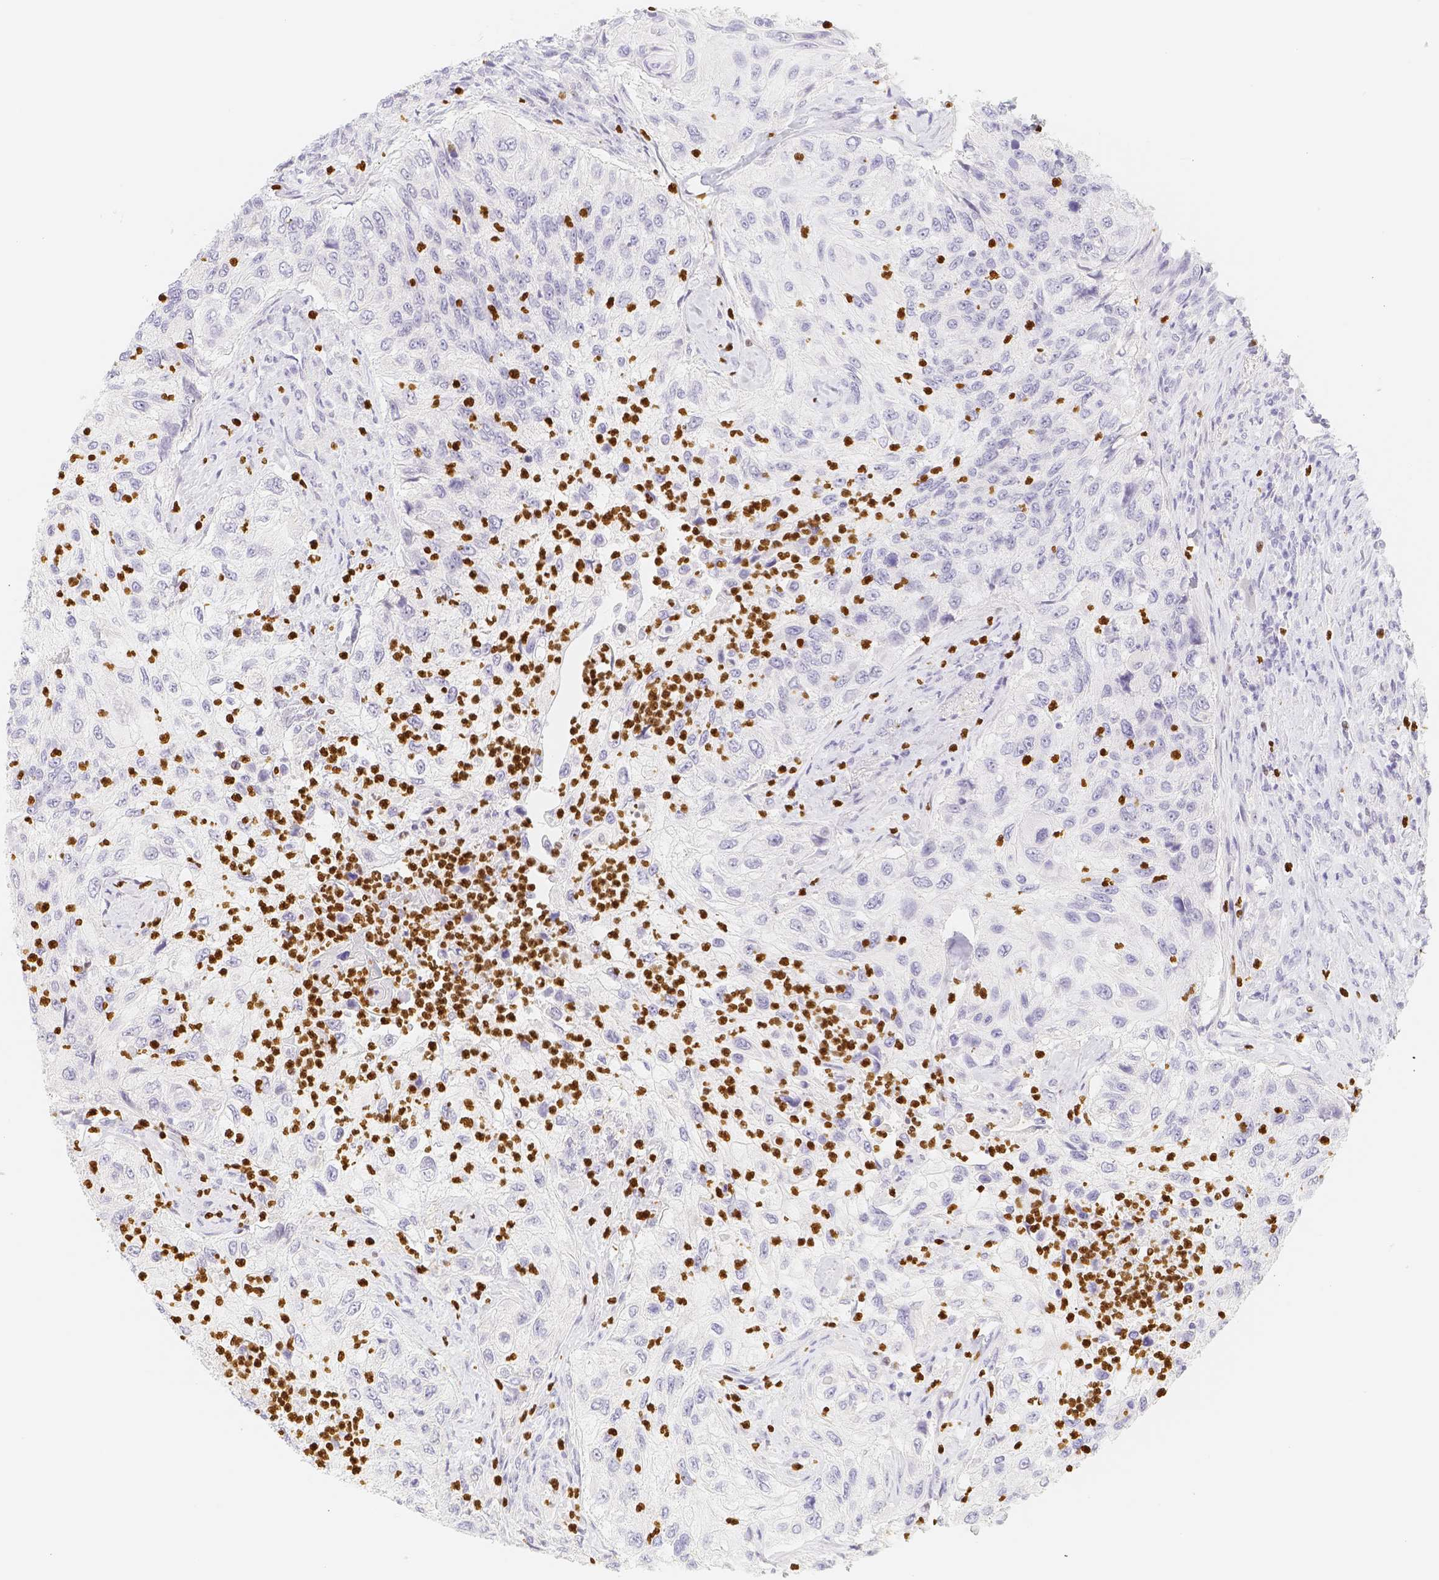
{"staining": {"intensity": "negative", "quantity": "none", "location": "none"}, "tissue": "urothelial cancer", "cell_type": "Tumor cells", "image_type": "cancer", "snomed": [{"axis": "morphology", "description": "Urothelial carcinoma, High grade"}, {"axis": "topography", "description": "Urinary bladder"}], "caption": "Immunohistochemistry micrograph of high-grade urothelial carcinoma stained for a protein (brown), which exhibits no staining in tumor cells.", "gene": "PADI4", "patient": {"sex": "female", "age": 60}}